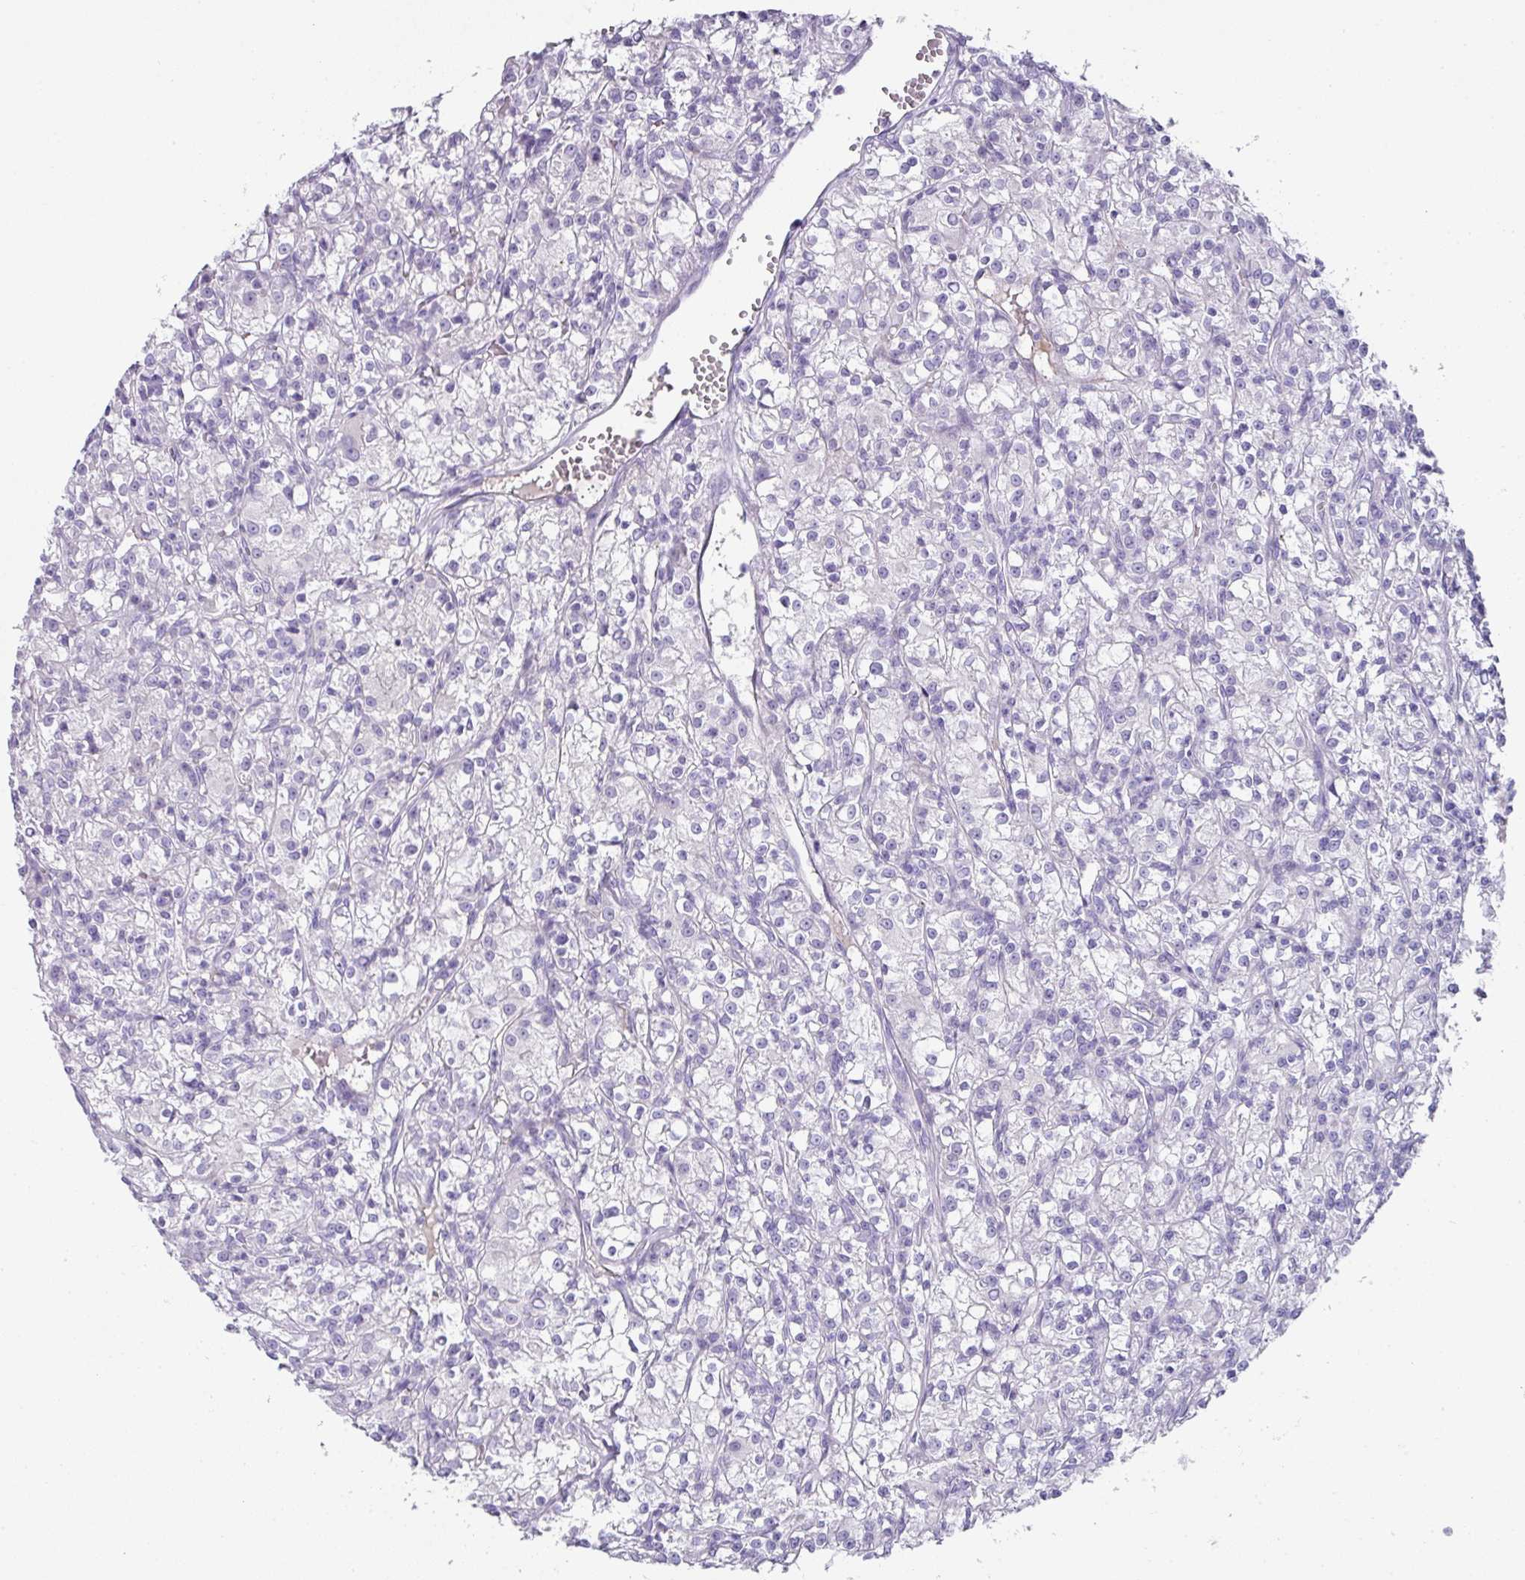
{"staining": {"intensity": "negative", "quantity": "none", "location": "none"}, "tissue": "renal cancer", "cell_type": "Tumor cells", "image_type": "cancer", "snomed": [{"axis": "morphology", "description": "Adenocarcinoma, NOS"}, {"axis": "topography", "description": "Kidney"}], "caption": "Renal adenocarcinoma was stained to show a protein in brown. There is no significant staining in tumor cells.", "gene": "OR52N1", "patient": {"sex": "female", "age": 59}}